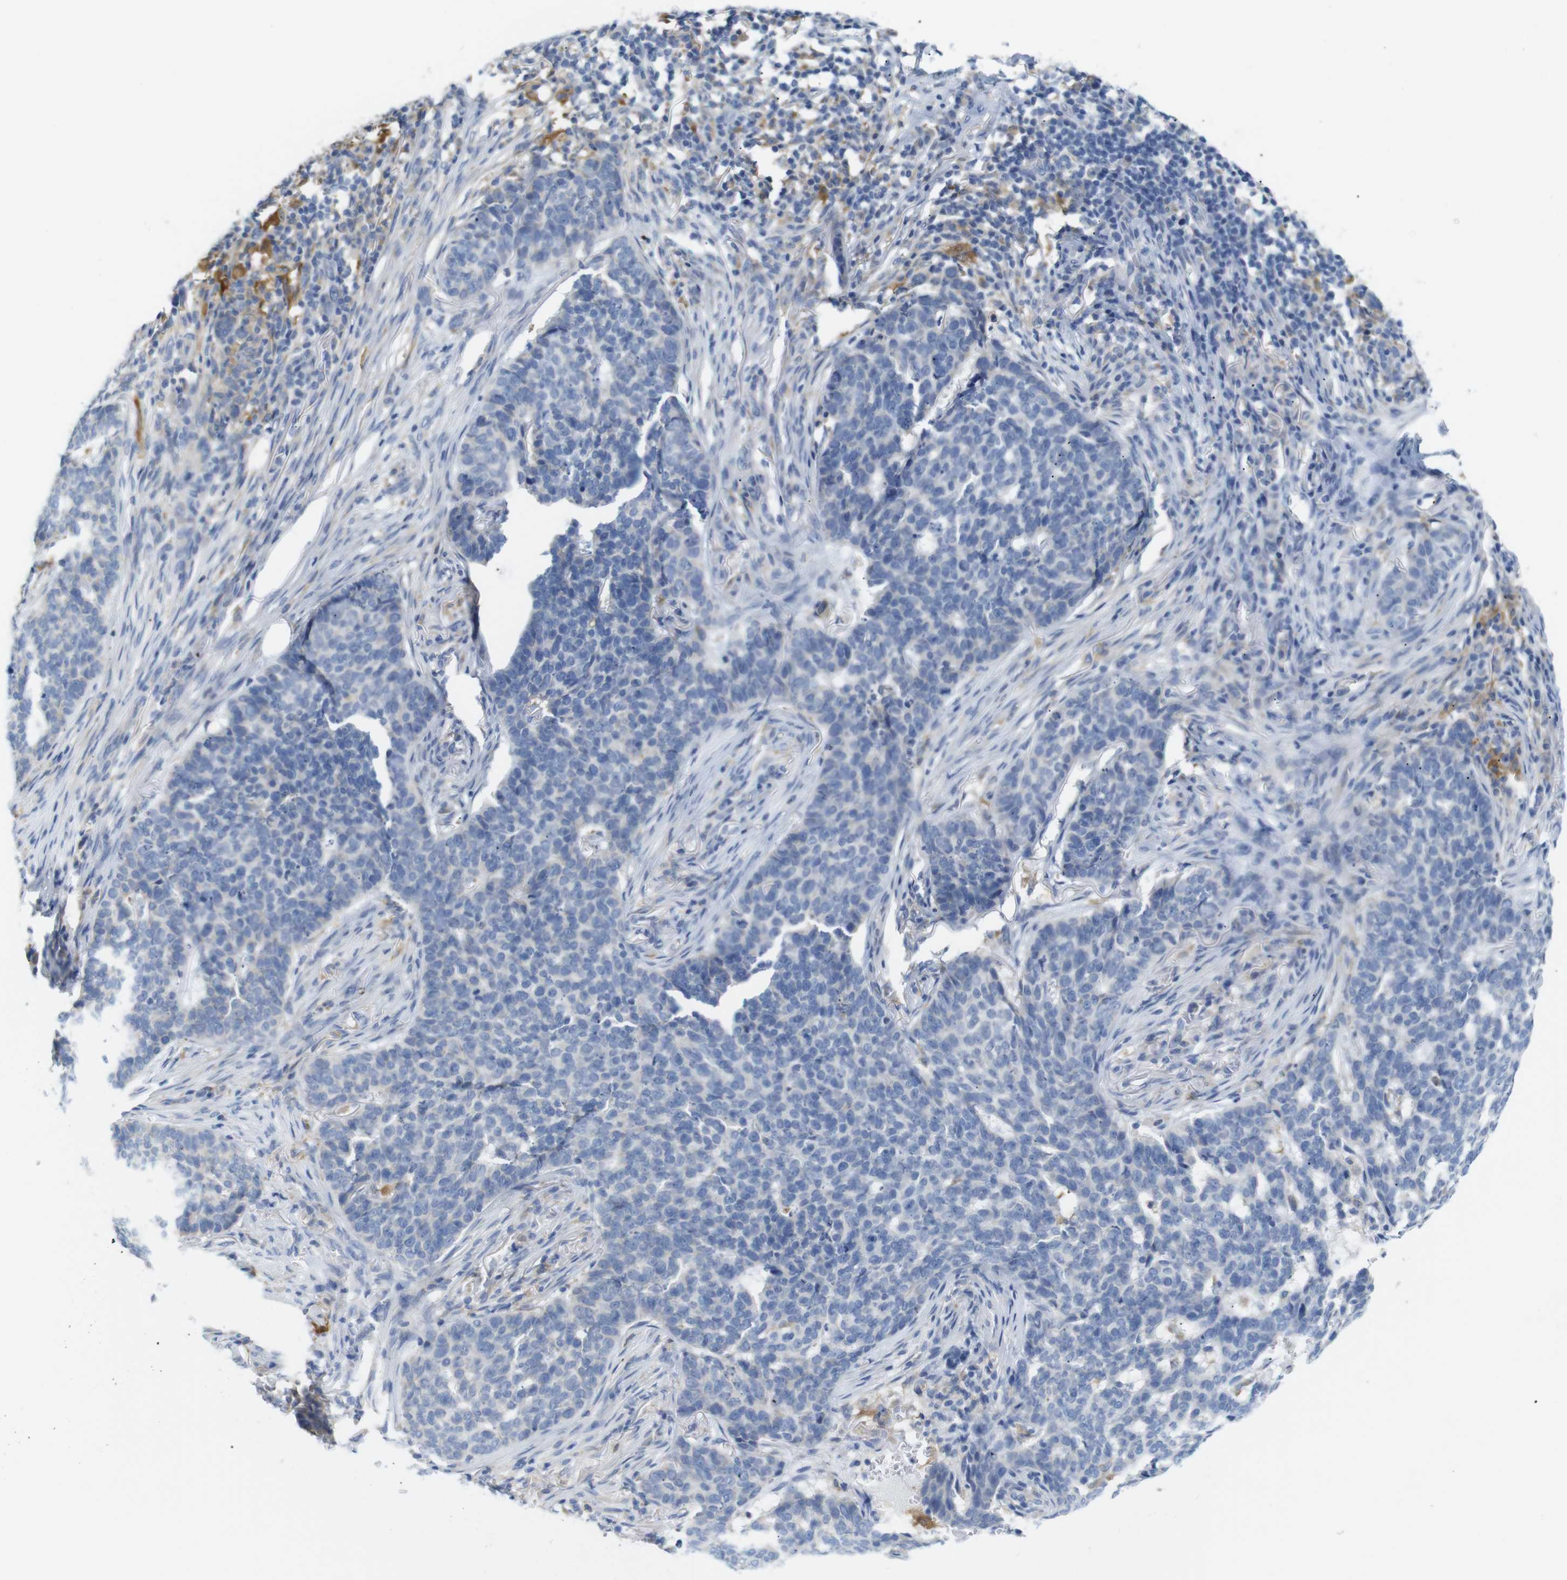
{"staining": {"intensity": "negative", "quantity": "none", "location": "none"}, "tissue": "skin cancer", "cell_type": "Tumor cells", "image_type": "cancer", "snomed": [{"axis": "morphology", "description": "Basal cell carcinoma"}, {"axis": "topography", "description": "Skin"}], "caption": "Skin basal cell carcinoma stained for a protein using immunohistochemistry (IHC) shows no expression tumor cells.", "gene": "NEBL", "patient": {"sex": "male", "age": 85}}